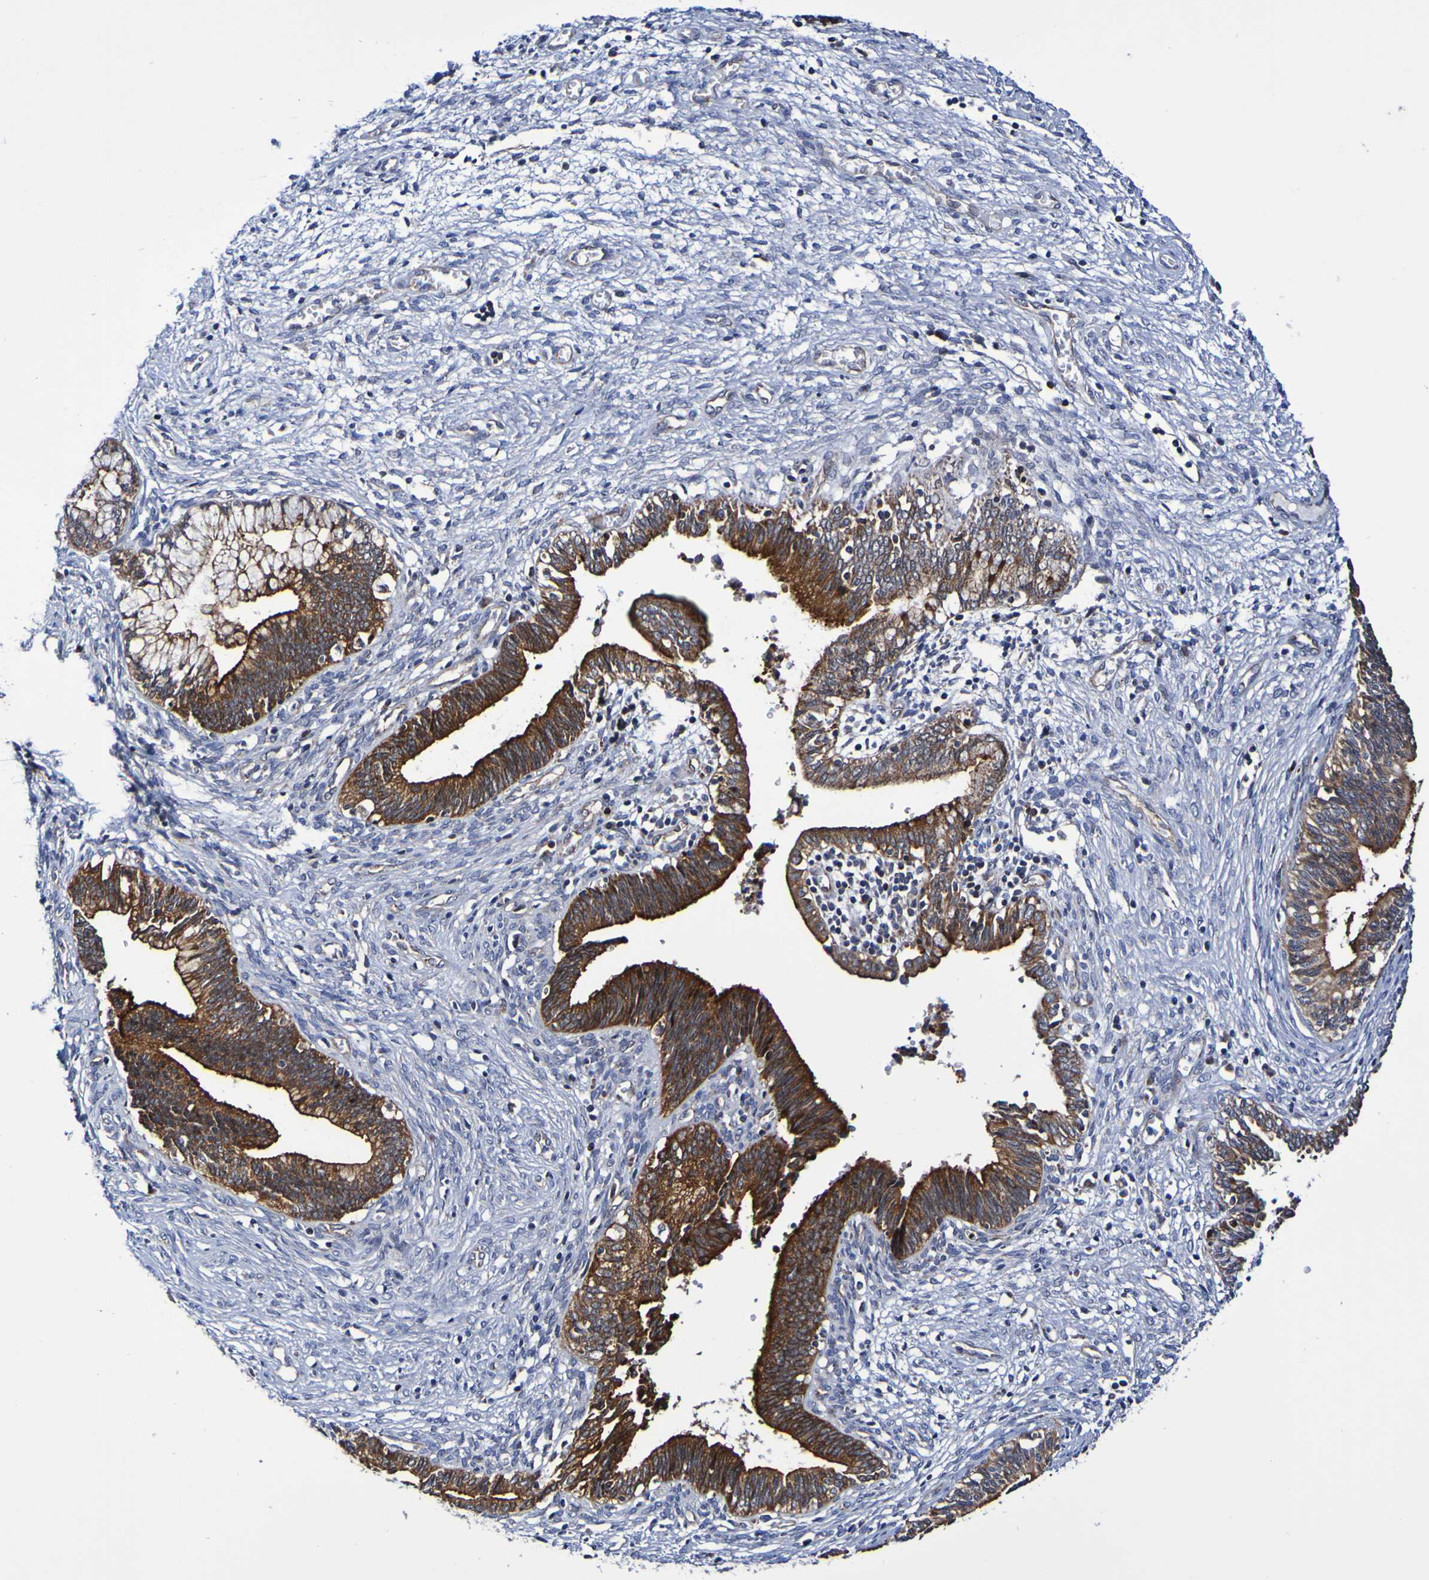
{"staining": {"intensity": "strong", "quantity": ">75%", "location": "cytoplasmic/membranous"}, "tissue": "cervical cancer", "cell_type": "Tumor cells", "image_type": "cancer", "snomed": [{"axis": "morphology", "description": "Adenocarcinoma, NOS"}, {"axis": "topography", "description": "Cervix"}], "caption": "Protein expression analysis of cervical adenocarcinoma displays strong cytoplasmic/membranous staining in about >75% of tumor cells. (DAB IHC with brightfield microscopy, high magnification).", "gene": "GJB1", "patient": {"sex": "female", "age": 44}}